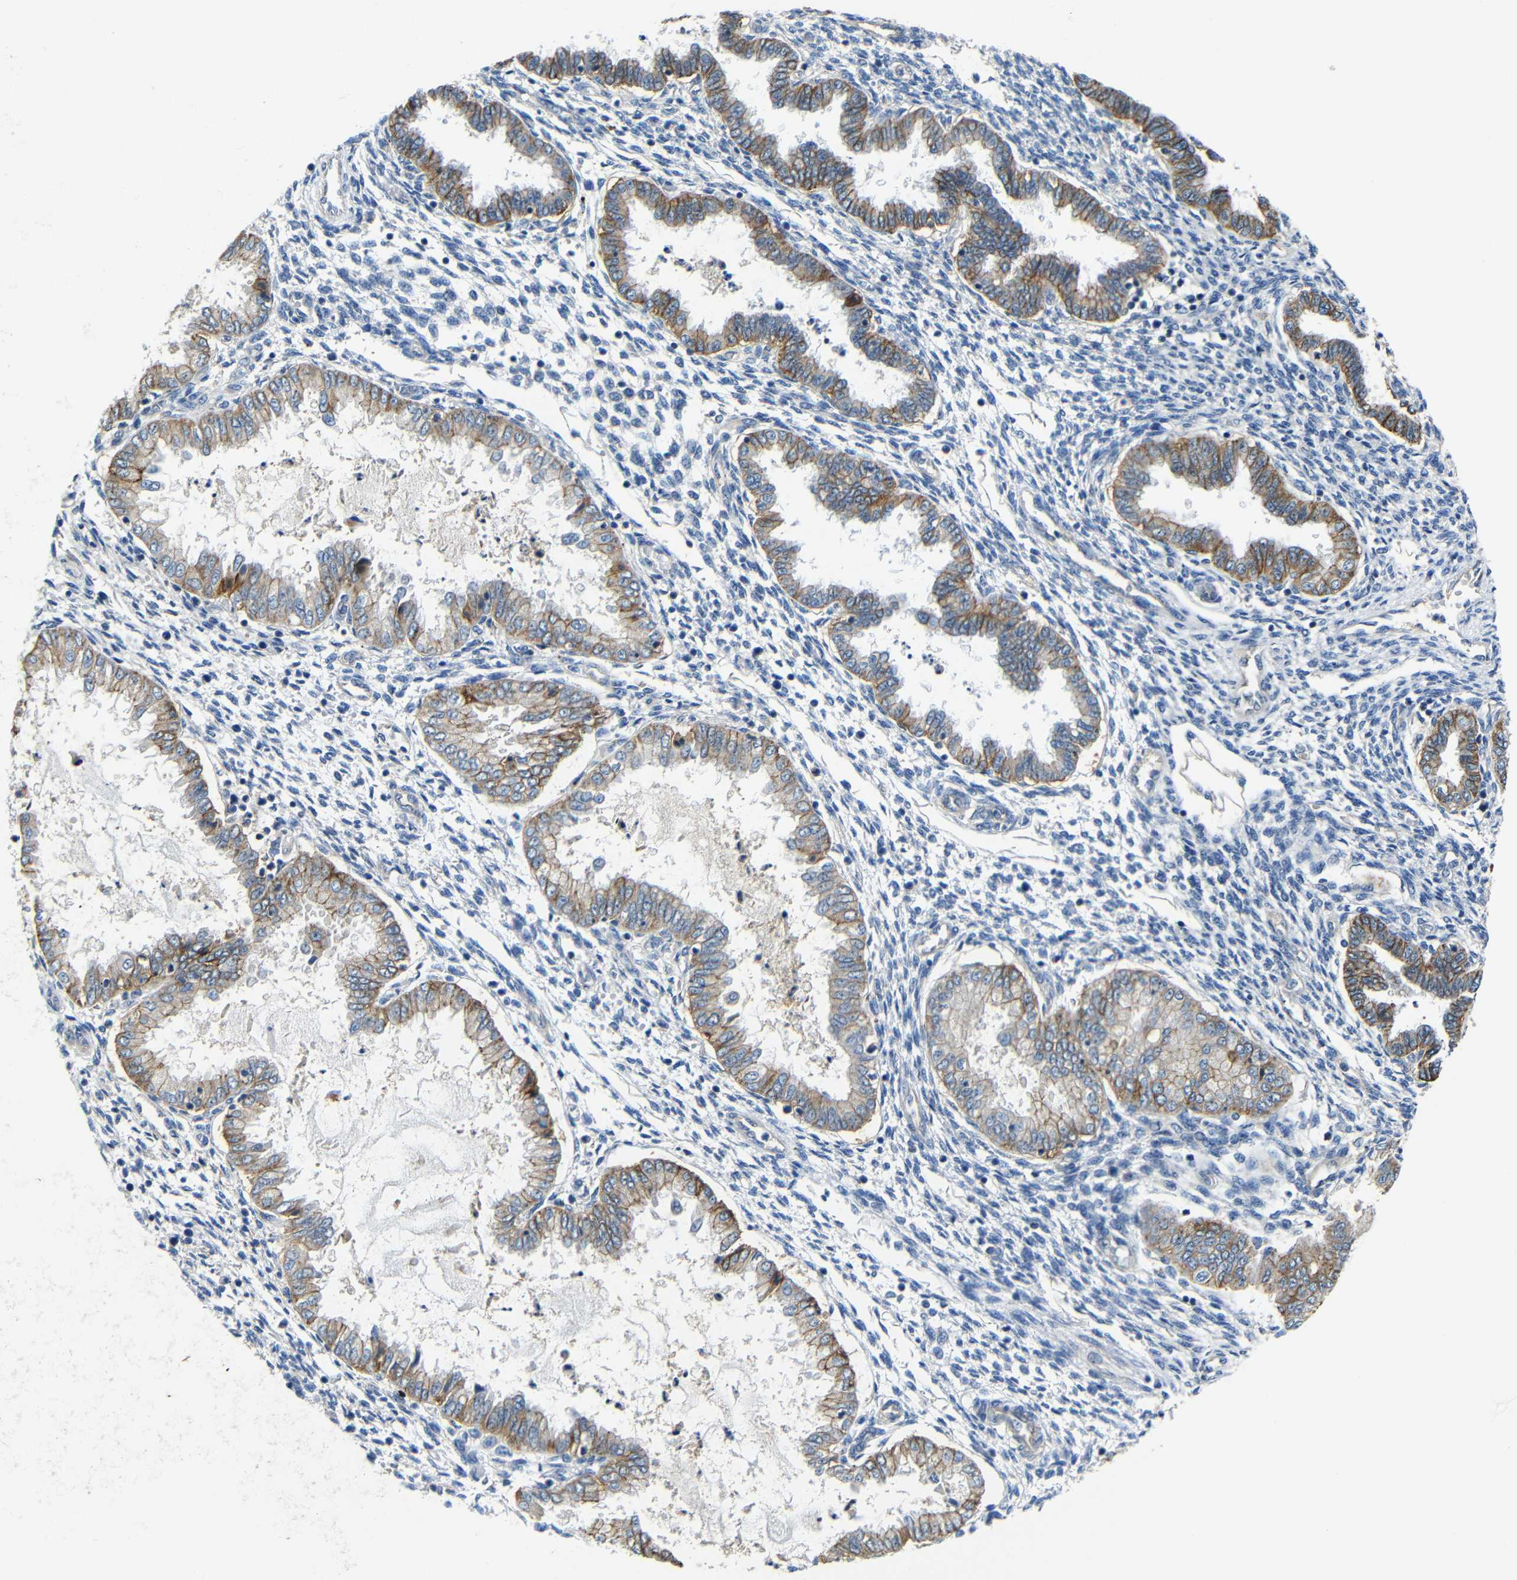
{"staining": {"intensity": "negative", "quantity": "none", "location": "none"}, "tissue": "endometrium", "cell_type": "Cells in endometrial stroma", "image_type": "normal", "snomed": [{"axis": "morphology", "description": "Normal tissue, NOS"}, {"axis": "topography", "description": "Endometrium"}], "caption": "Cells in endometrial stroma are negative for protein expression in normal human endometrium. (Brightfield microscopy of DAB immunohistochemistry (IHC) at high magnification).", "gene": "ZNF90", "patient": {"sex": "female", "age": 33}}